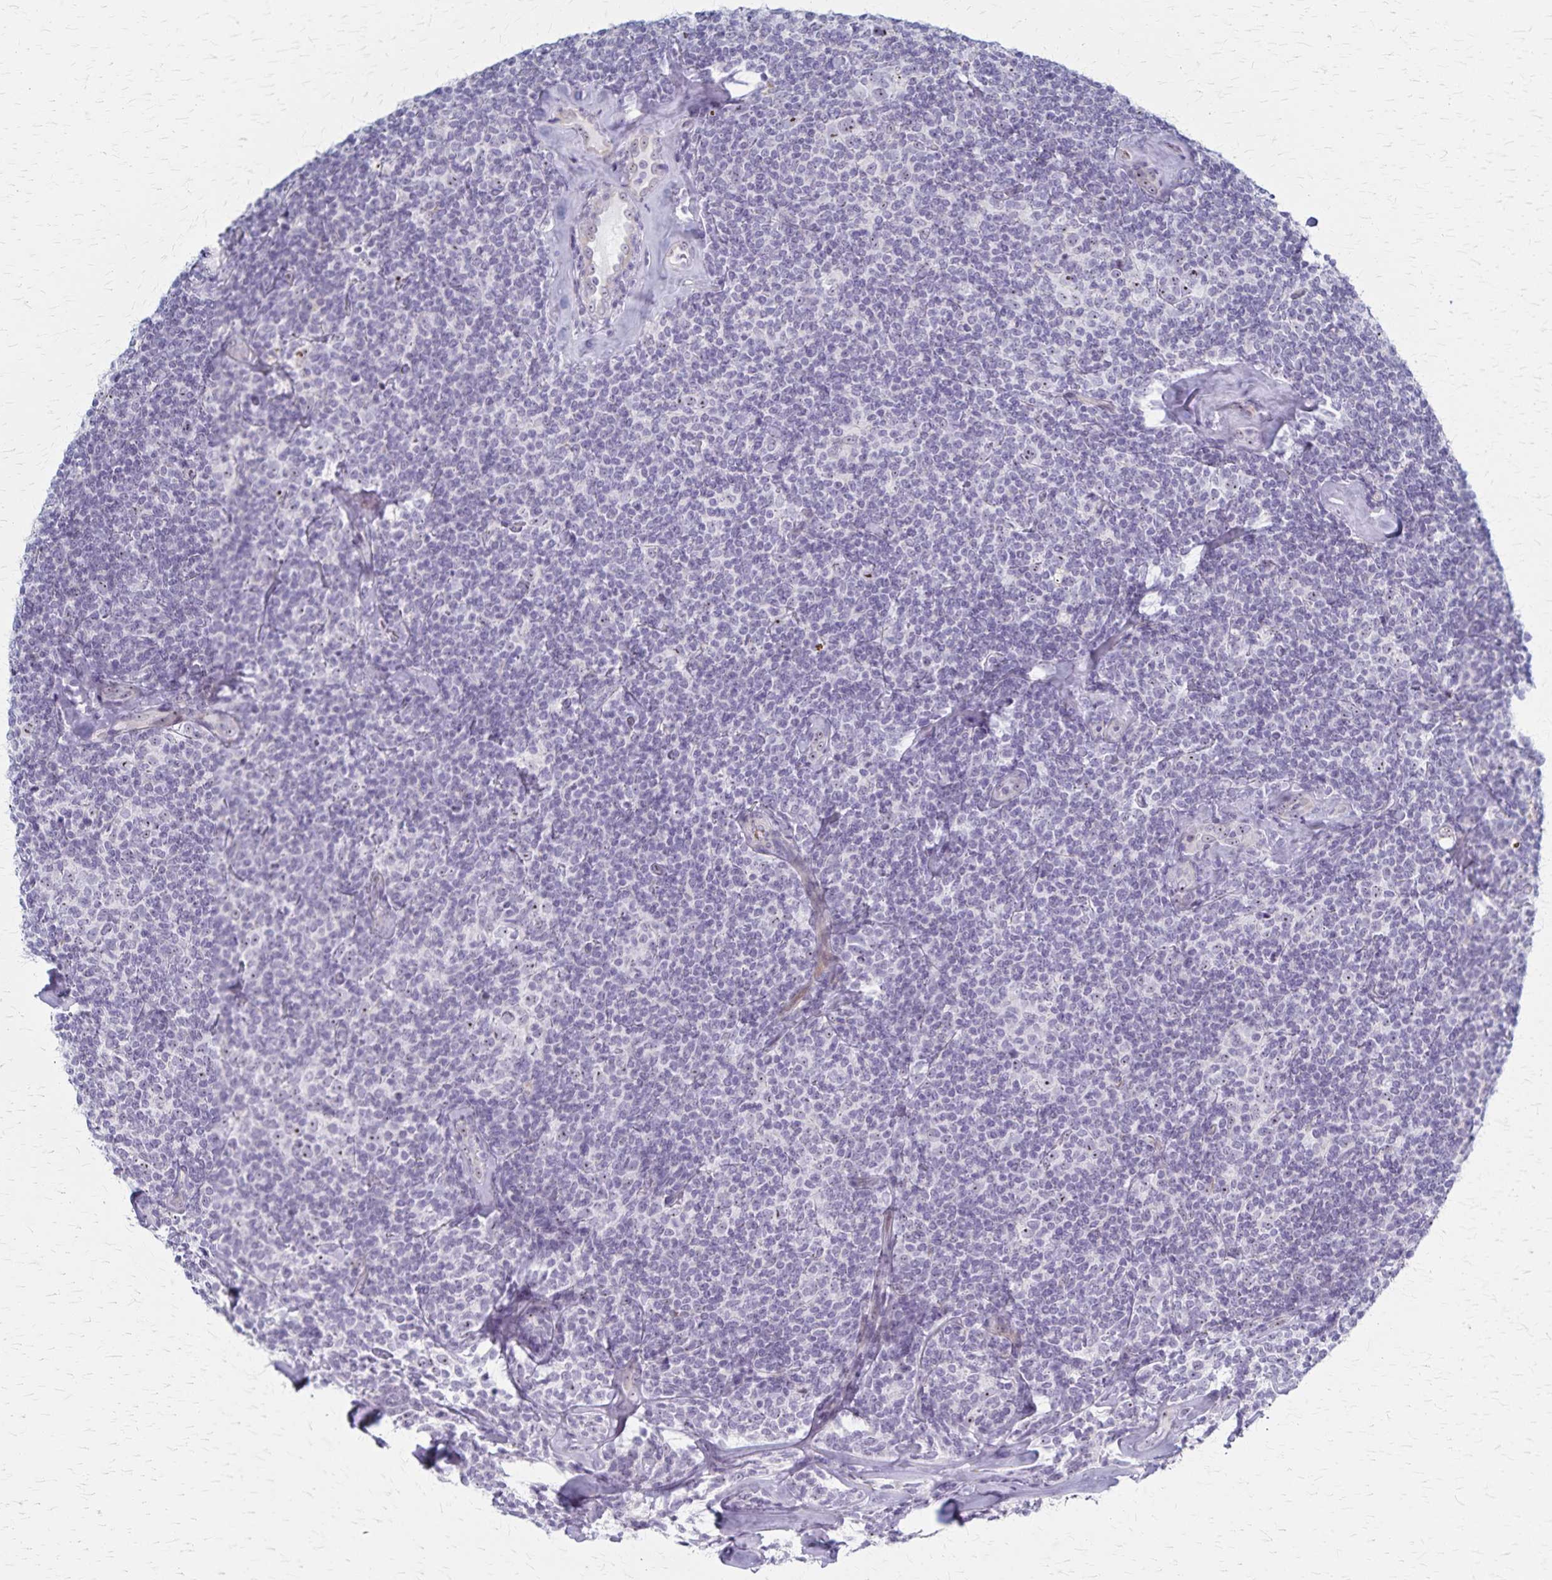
{"staining": {"intensity": "weak", "quantity": "<25%", "location": "nuclear"}, "tissue": "lymphoma", "cell_type": "Tumor cells", "image_type": "cancer", "snomed": [{"axis": "morphology", "description": "Malignant lymphoma, non-Hodgkin's type, Low grade"}, {"axis": "topography", "description": "Lymph node"}], "caption": "IHC photomicrograph of neoplastic tissue: human lymphoma stained with DAB (3,3'-diaminobenzidine) displays no significant protein positivity in tumor cells.", "gene": "DLK2", "patient": {"sex": "female", "age": 56}}